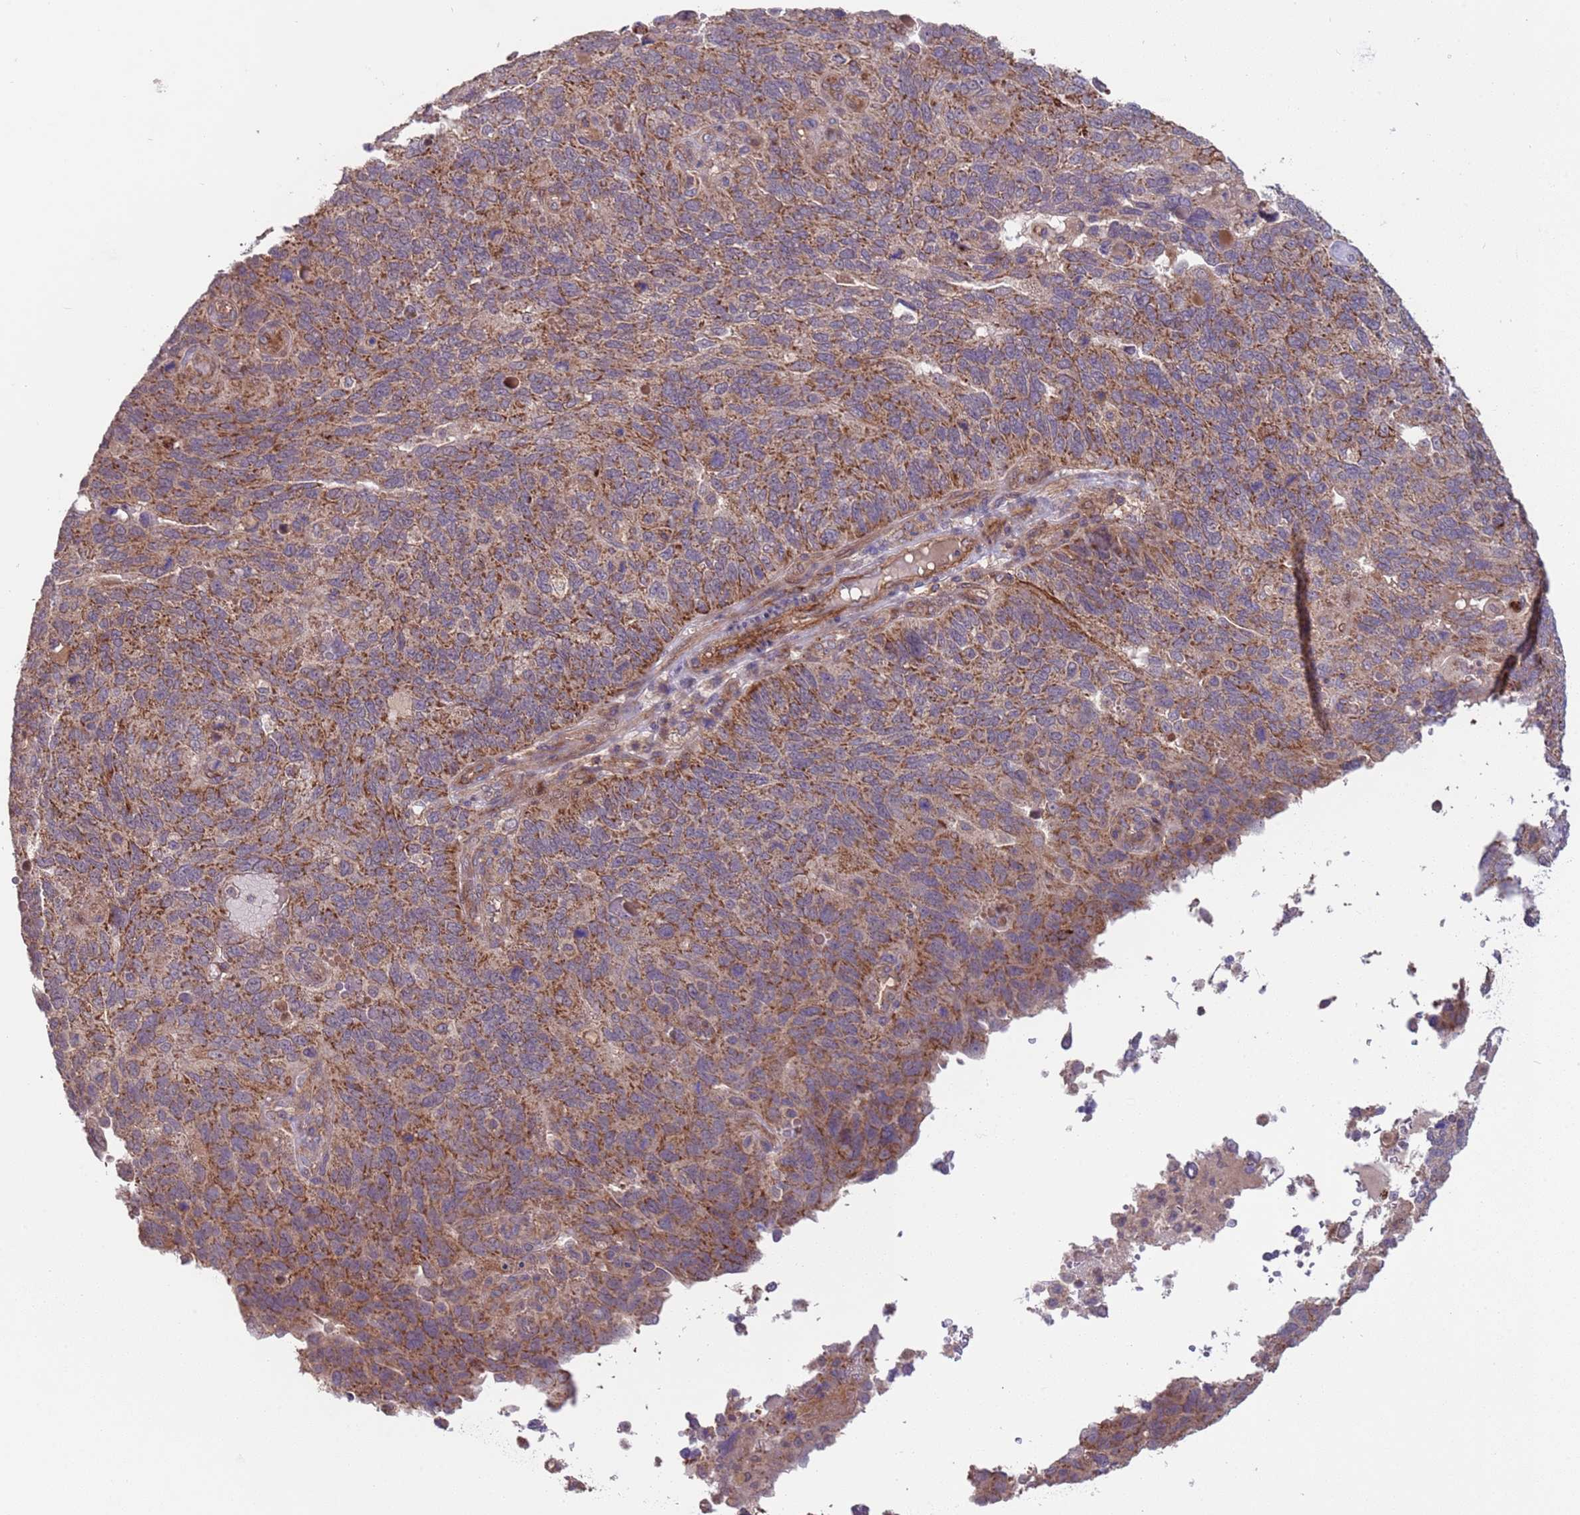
{"staining": {"intensity": "moderate", "quantity": ">75%", "location": "cytoplasmic/membranous"}, "tissue": "endometrial cancer", "cell_type": "Tumor cells", "image_type": "cancer", "snomed": [{"axis": "morphology", "description": "Adenocarcinoma, NOS"}, {"axis": "topography", "description": "Endometrium"}], "caption": "An immunohistochemistry (IHC) photomicrograph of neoplastic tissue is shown. Protein staining in brown shows moderate cytoplasmic/membranous positivity in endometrial cancer within tumor cells.", "gene": "ACAD8", "patient": {"sex": "female", "age": 66}}